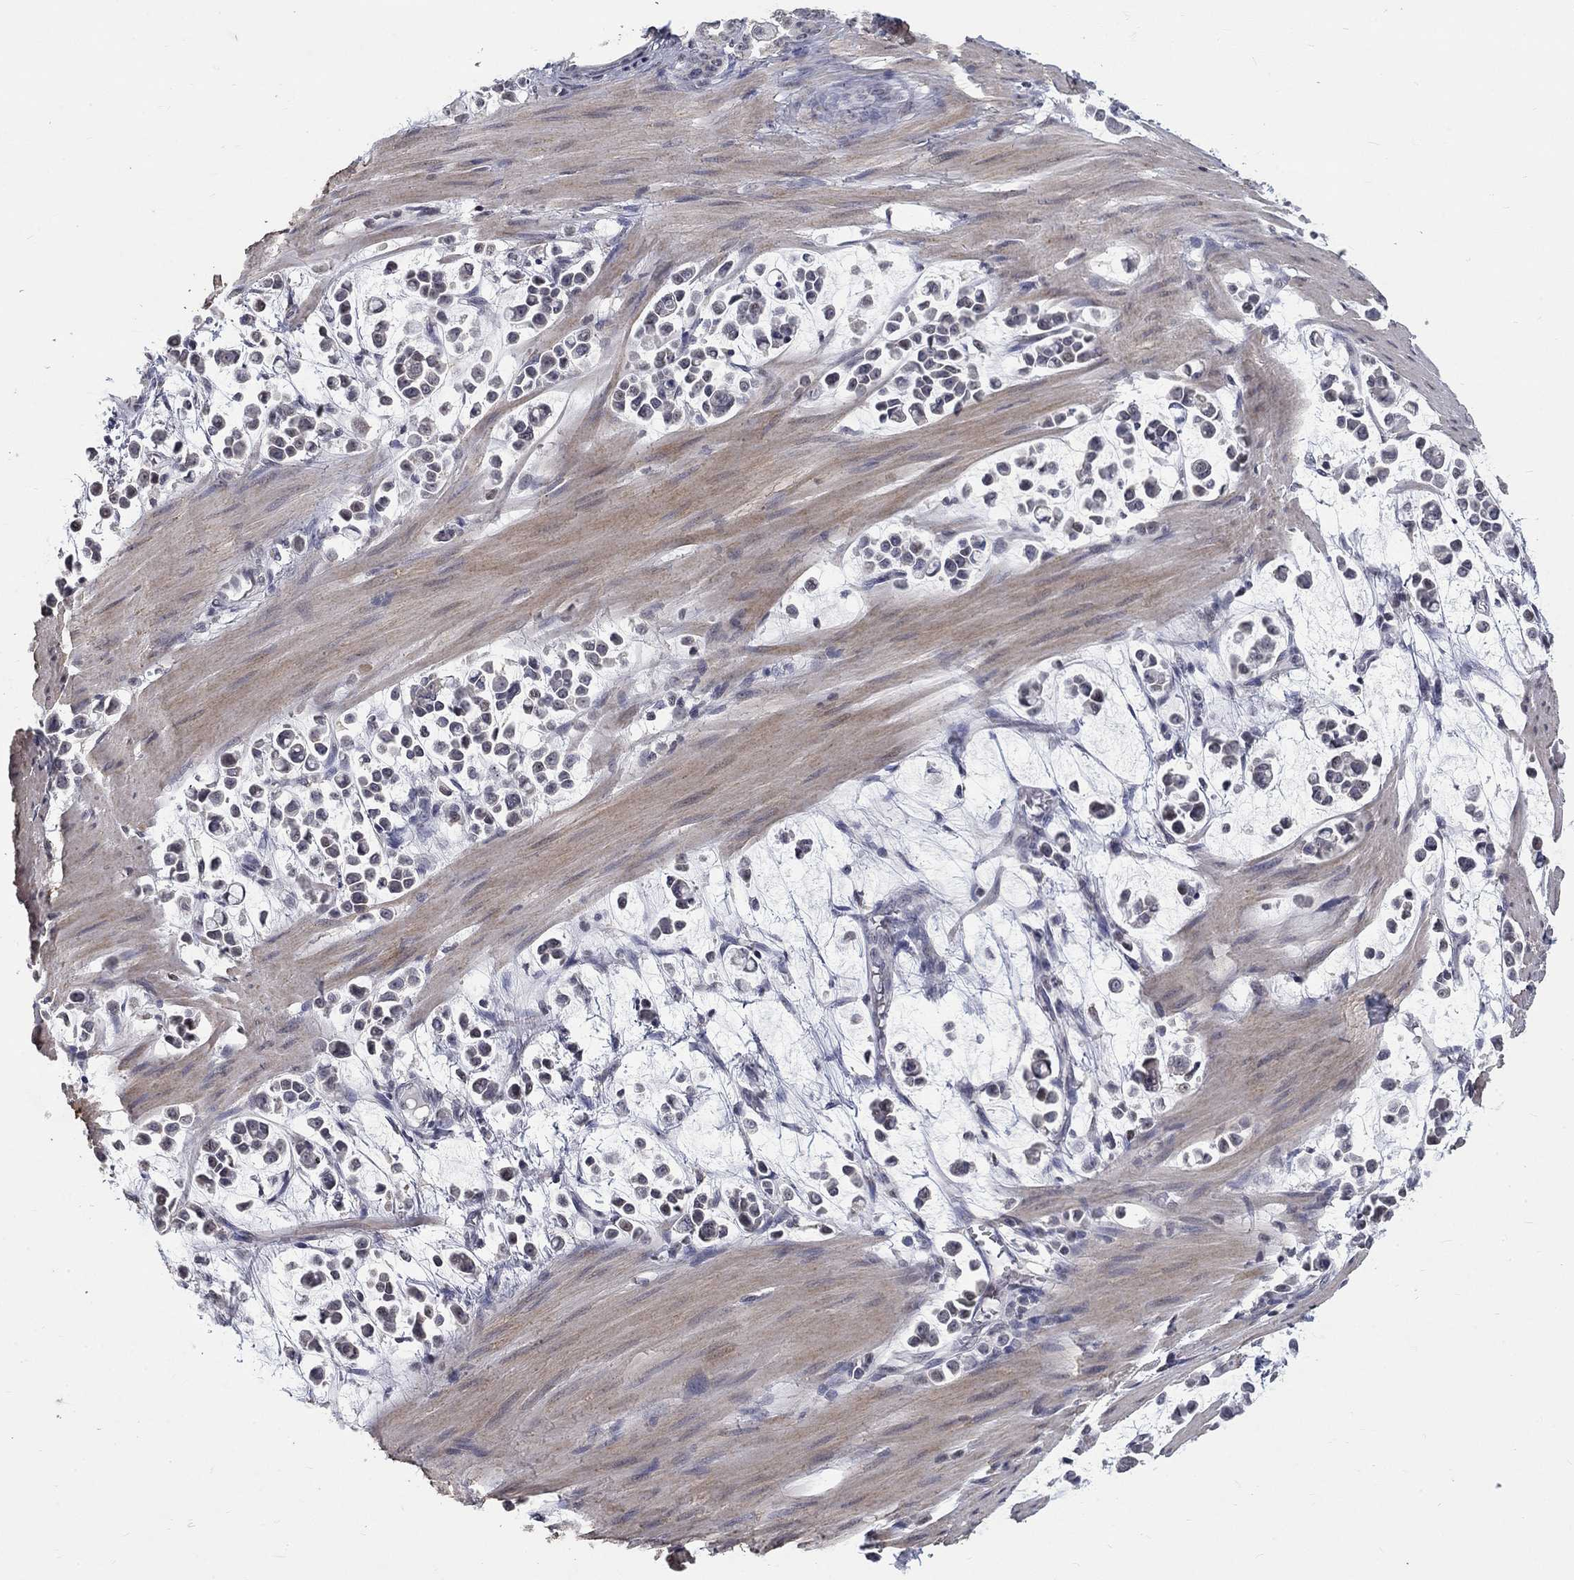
{"staining": {"intensity": "negative", "quantity": "none", "location": "none"}, "tissue": "stomach cancer", "cell_type": "Tumor cells", "image_type": "cancer", "snomed": [{"axis": "morphology", "description": "Adenocarcinoma, NOS"}, {"axis": "topography", "description": "Stomach"}], "caption": "A micrograph of adenocarcinoma (stomach) stained for a protein exhibits no brown staining in tumor cells.", "gene": "SPATA33", "patient": {"sex": "male", "age": 82}}